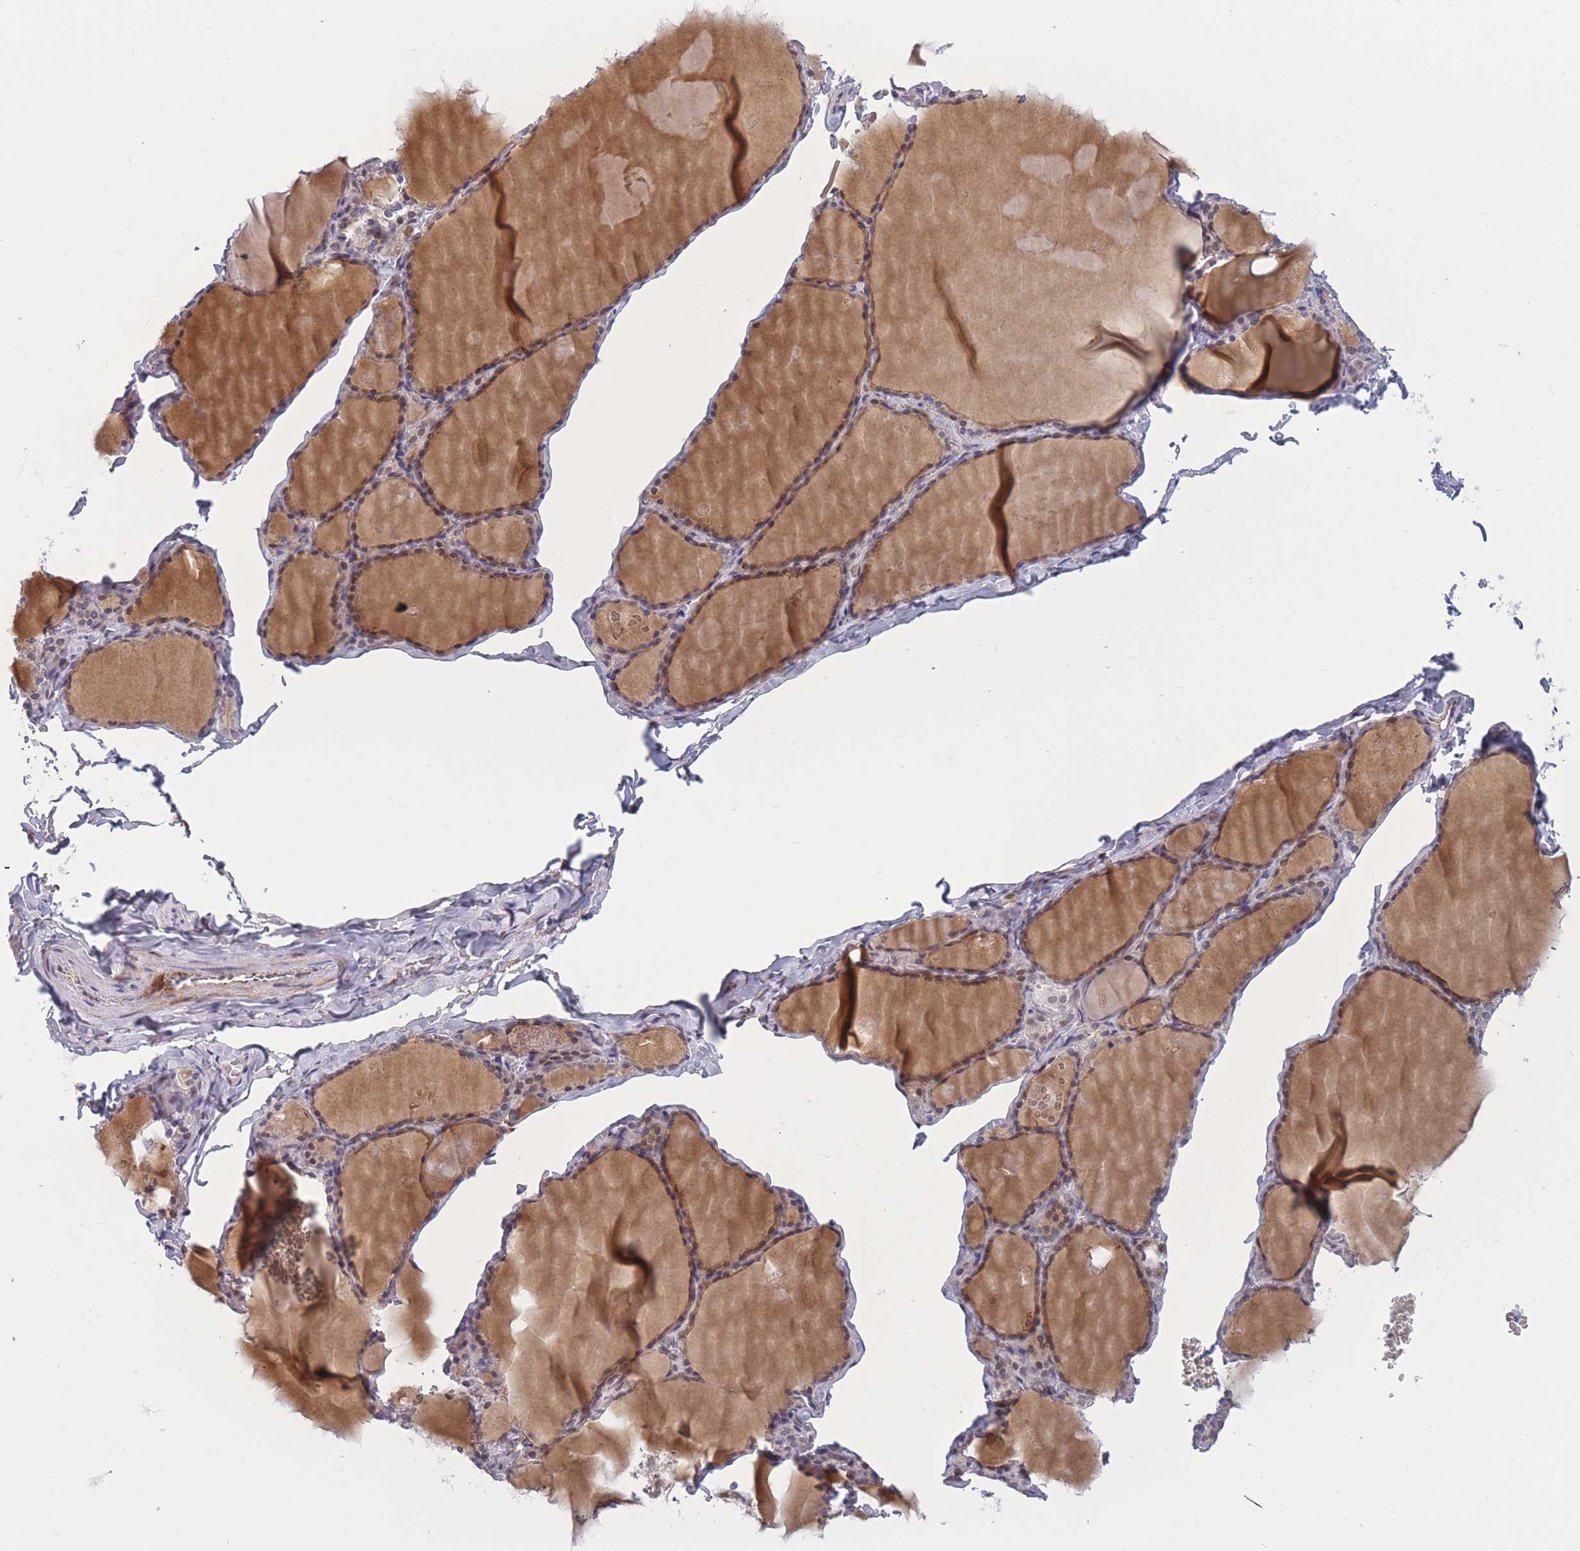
{"staining": {"intensity": "moderate", "quantity": "25%-75%", "location": "cytoplasmic/membranous,nuclear"}, "tissue": "thyroid gland", "cell_type": "Glandular cells", "image_type": "normal", "snomed": [{"axis": "morphology", "description": "Normal tissue, NOS"}, {"axis": "topography", "description": "Thyroid gland"}], "caption": "Moderate cytoplasmic/membranous,nuclear positivity is seen in approximately 25%-75% of glandular cells in unremarkable thyroid gland.", "gene": "BCL9L", "patient": {"sex": "male", "age": 56}}